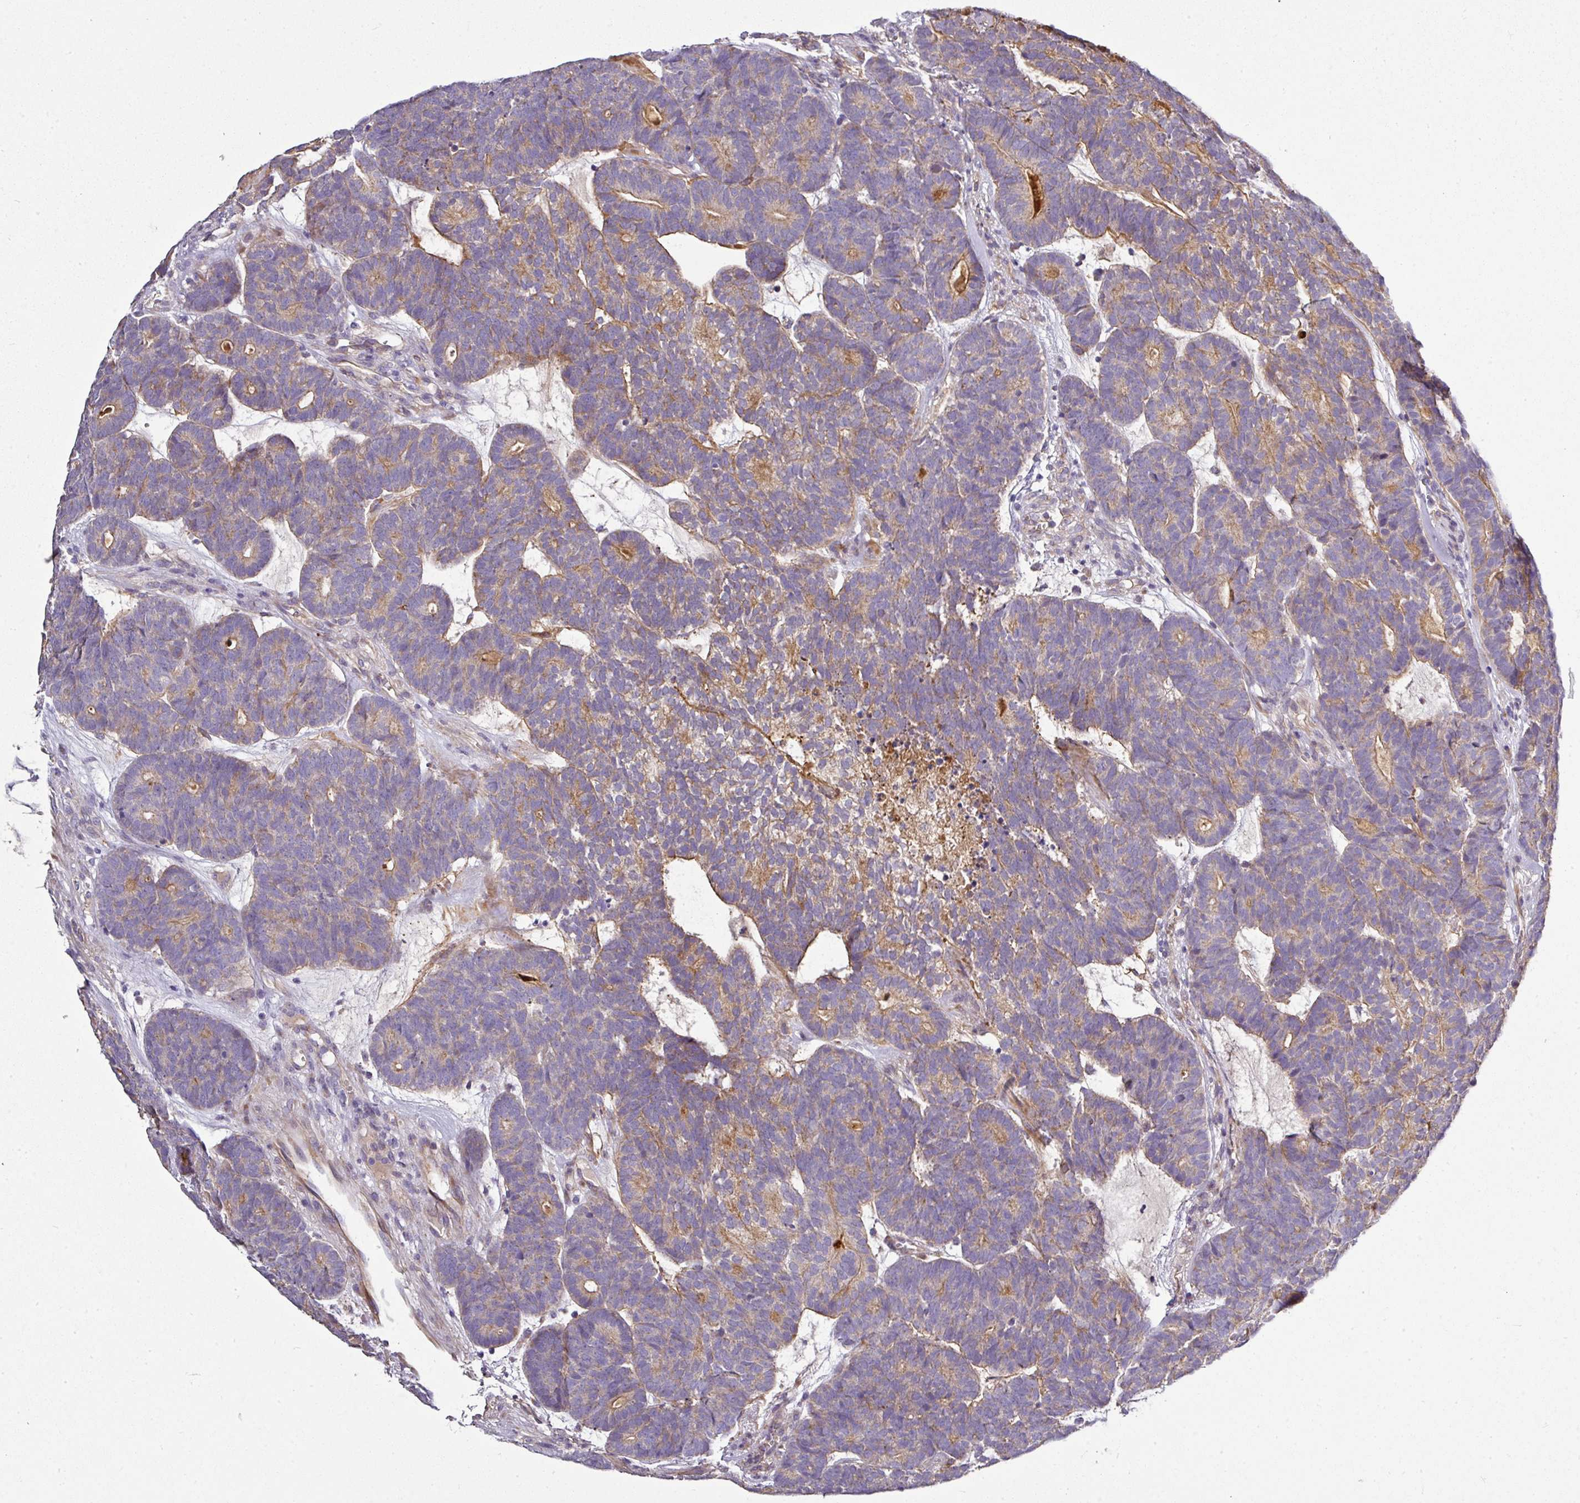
{"staining": {"intensity": "moderate", "quantity": "<25%", "location": "cytoplasmic/membranous"}, "tissue": "head and neck cancer", "cell_type": "Tumor cells", "image_type": "cancer", "snomed": [{"axis": "morphology", "description": "Adenocarcinoma, NOS"}, {"axis": "topography", "description": "Head-Neck"}], "caption": "This is an image of immunohistochemistry staining of head and neck cancer, which shows moderate positivity in the cytoplasmic/membranous of tumor cells.", "gene": "GAN", "patient": {"sex": "female", "age": 81}}